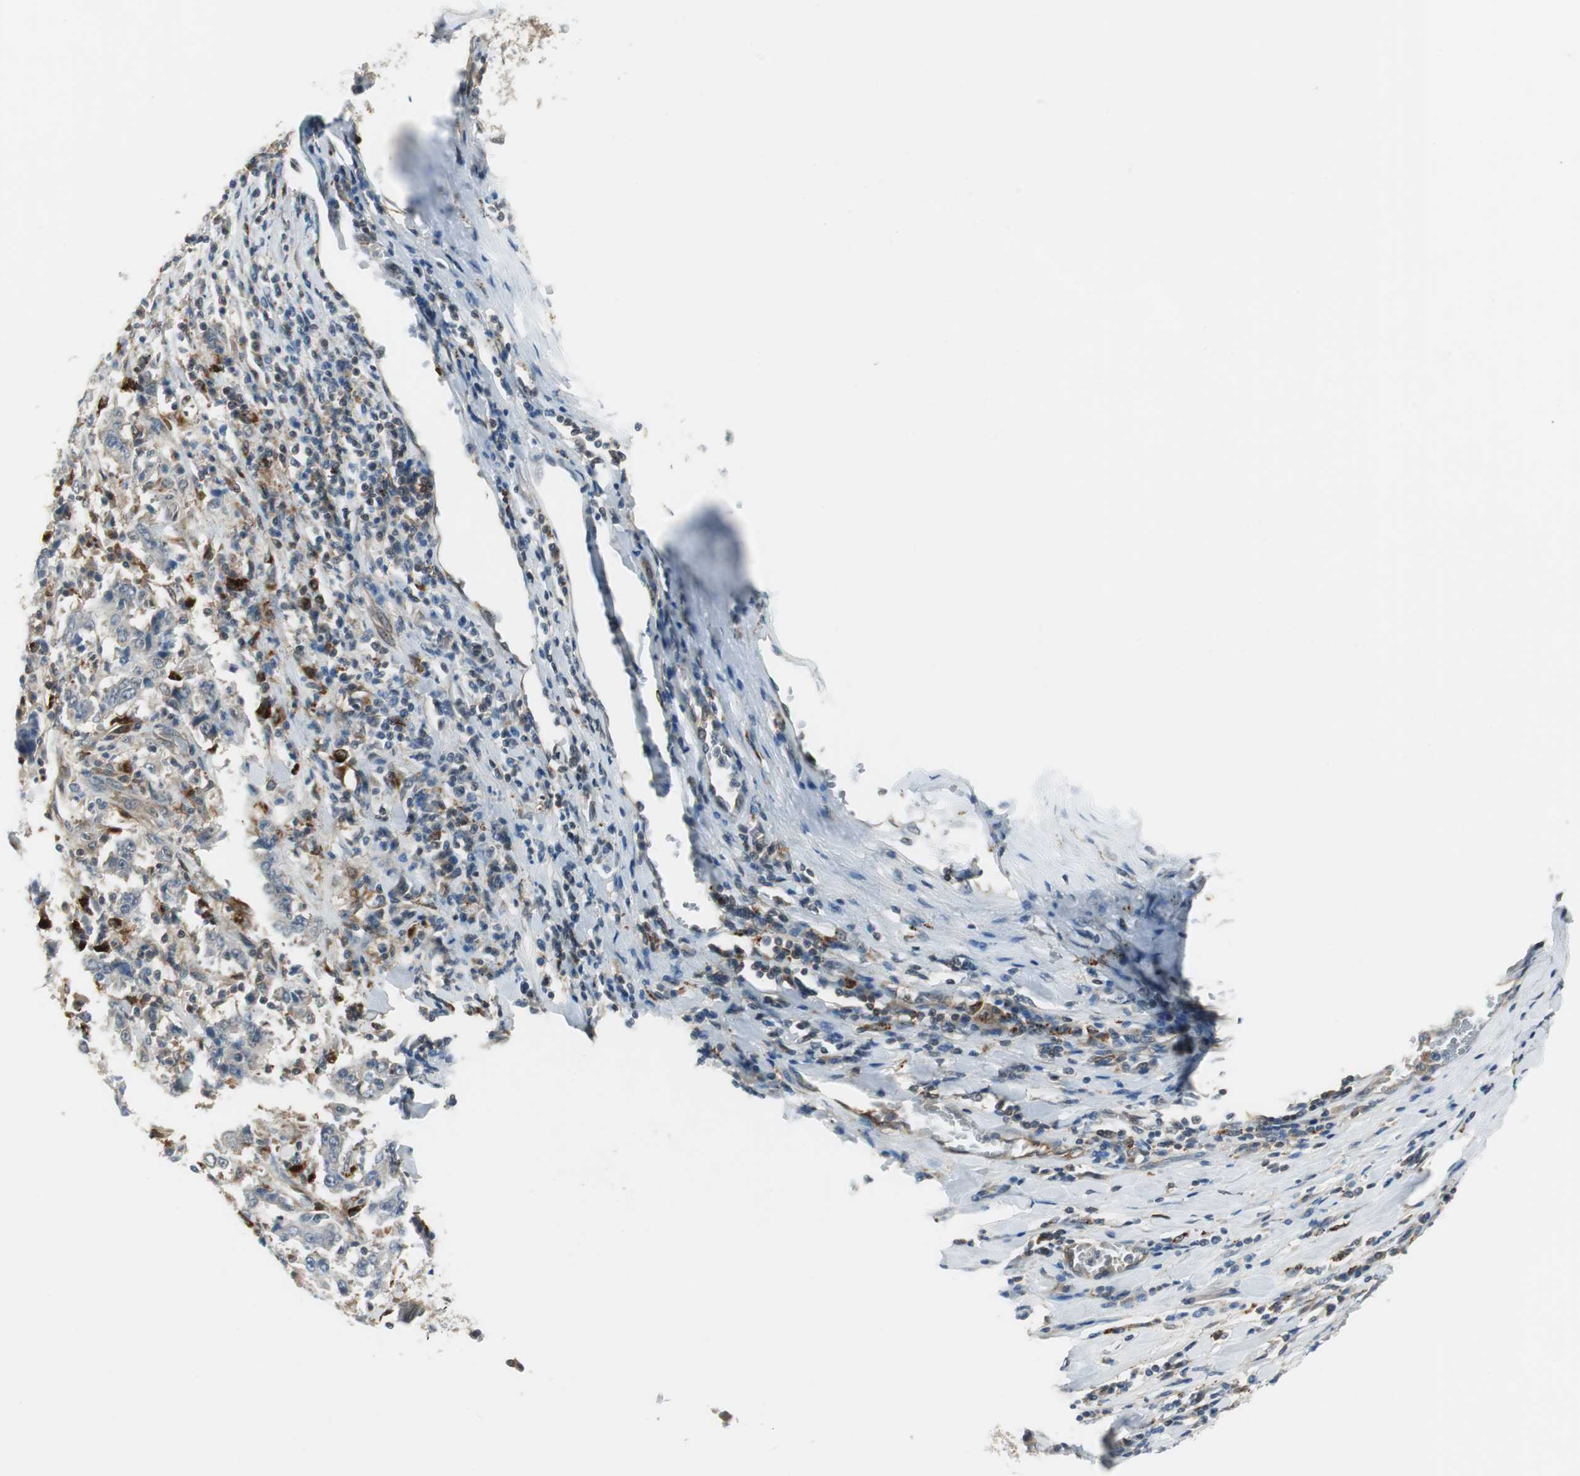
{"staining": {"intensity": "moderate", "quantity": "25%-75%", "location": "cytoplasmic/membranous"}, "tissue": "stomach cancer", "cell_type": "Tumor cells", "image_type": "cancer", "snomed": [{"axis": "morphology", "description": "Normal tissue, NOS"}, {"axis": "morphology", "description": "Adenocarcinoma, NOS"}, {"axis": "topography", "description": "Stomach, upper"}, {"axis": "topography", "description": "Stomach"}], "caption": "Moderate cytoplasmic/membranous staining is seen in approximately 25%-75% of tumor cells in adenocarcinoma (stomach).", "gene": "NCK1", "patient": {"sex": "male", "age": 59}}